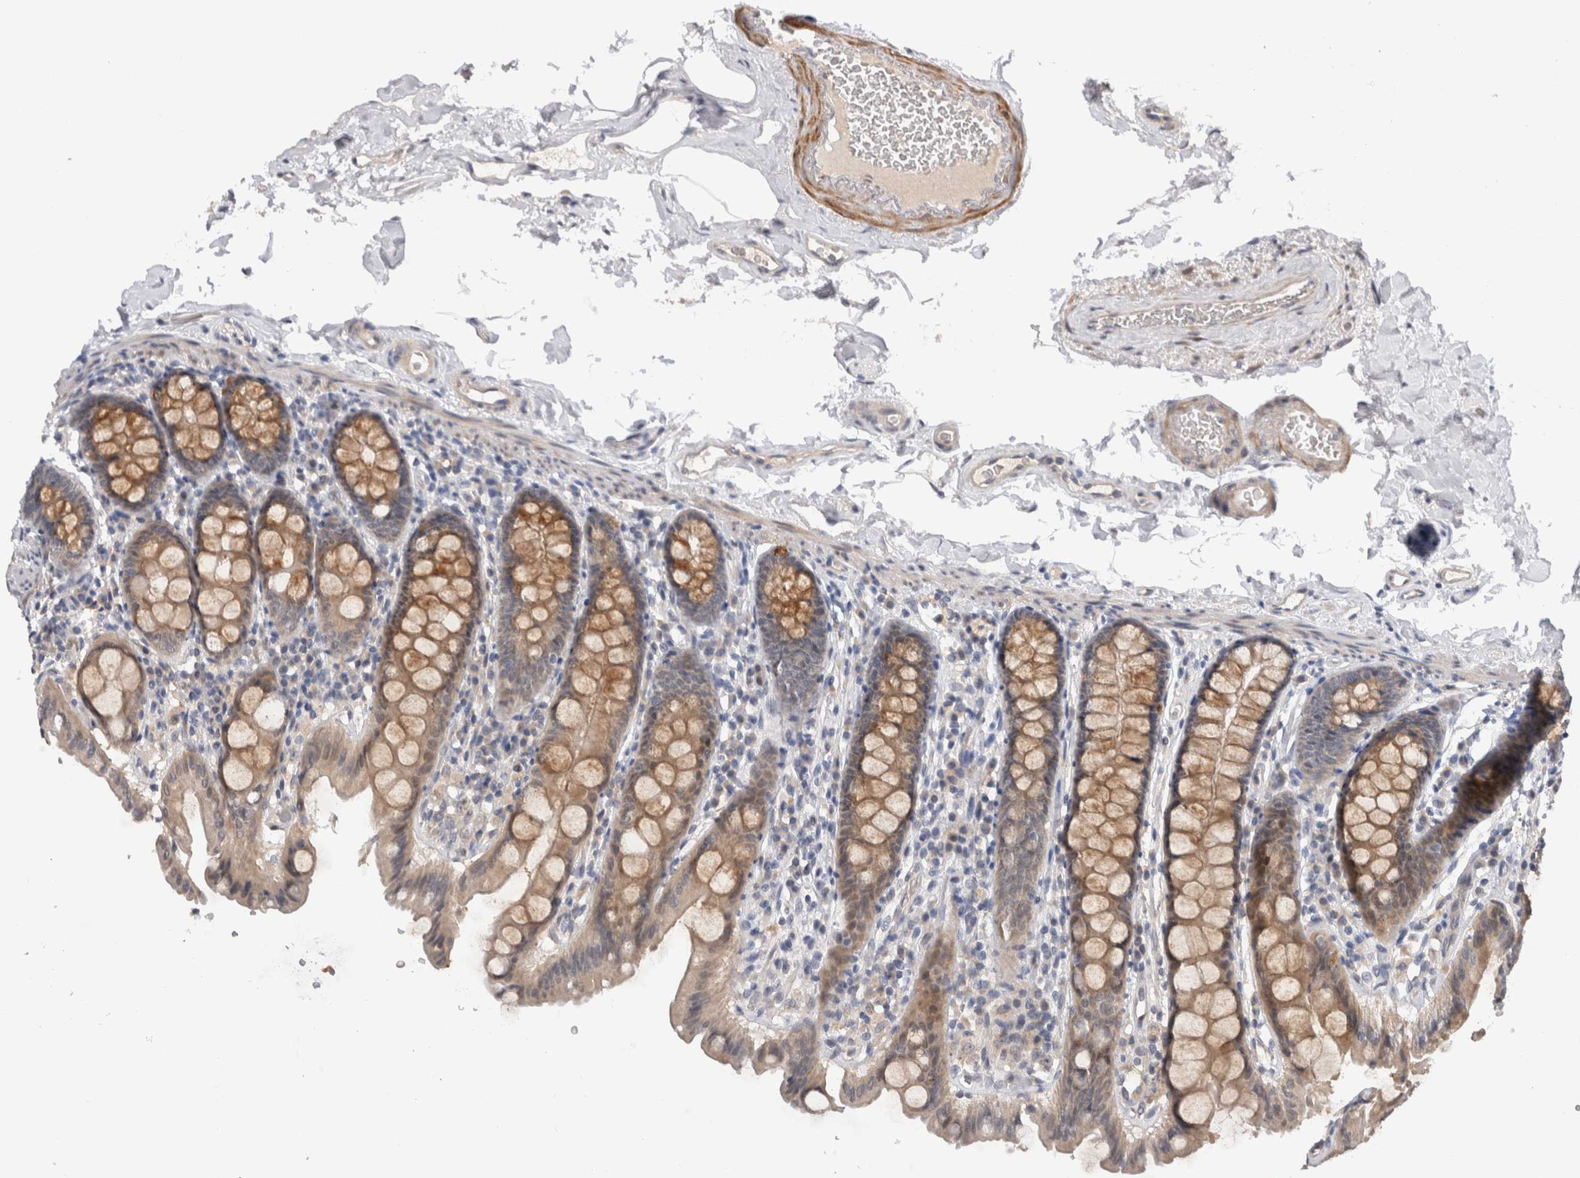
{"staining": {"intensity": "negative", "quantity": "none", "location": "none"}, "tissue": "colon", "cell_type": "Endothelial cells", "image_type": "normal", "snomed": [{"axis": "morphology", "description": "Normal tissue, NOS"}, {"axis": "topography", "description": "Colon"}, {"axis": "topography", "description": "Peripheral nerve tissue"}], "caption": "Protein analysis of benign colon demonstrates no significant positivity in endothelial cells.", "gene": "CRYBG1", "patient": {"sex": "female", "age": 61}}